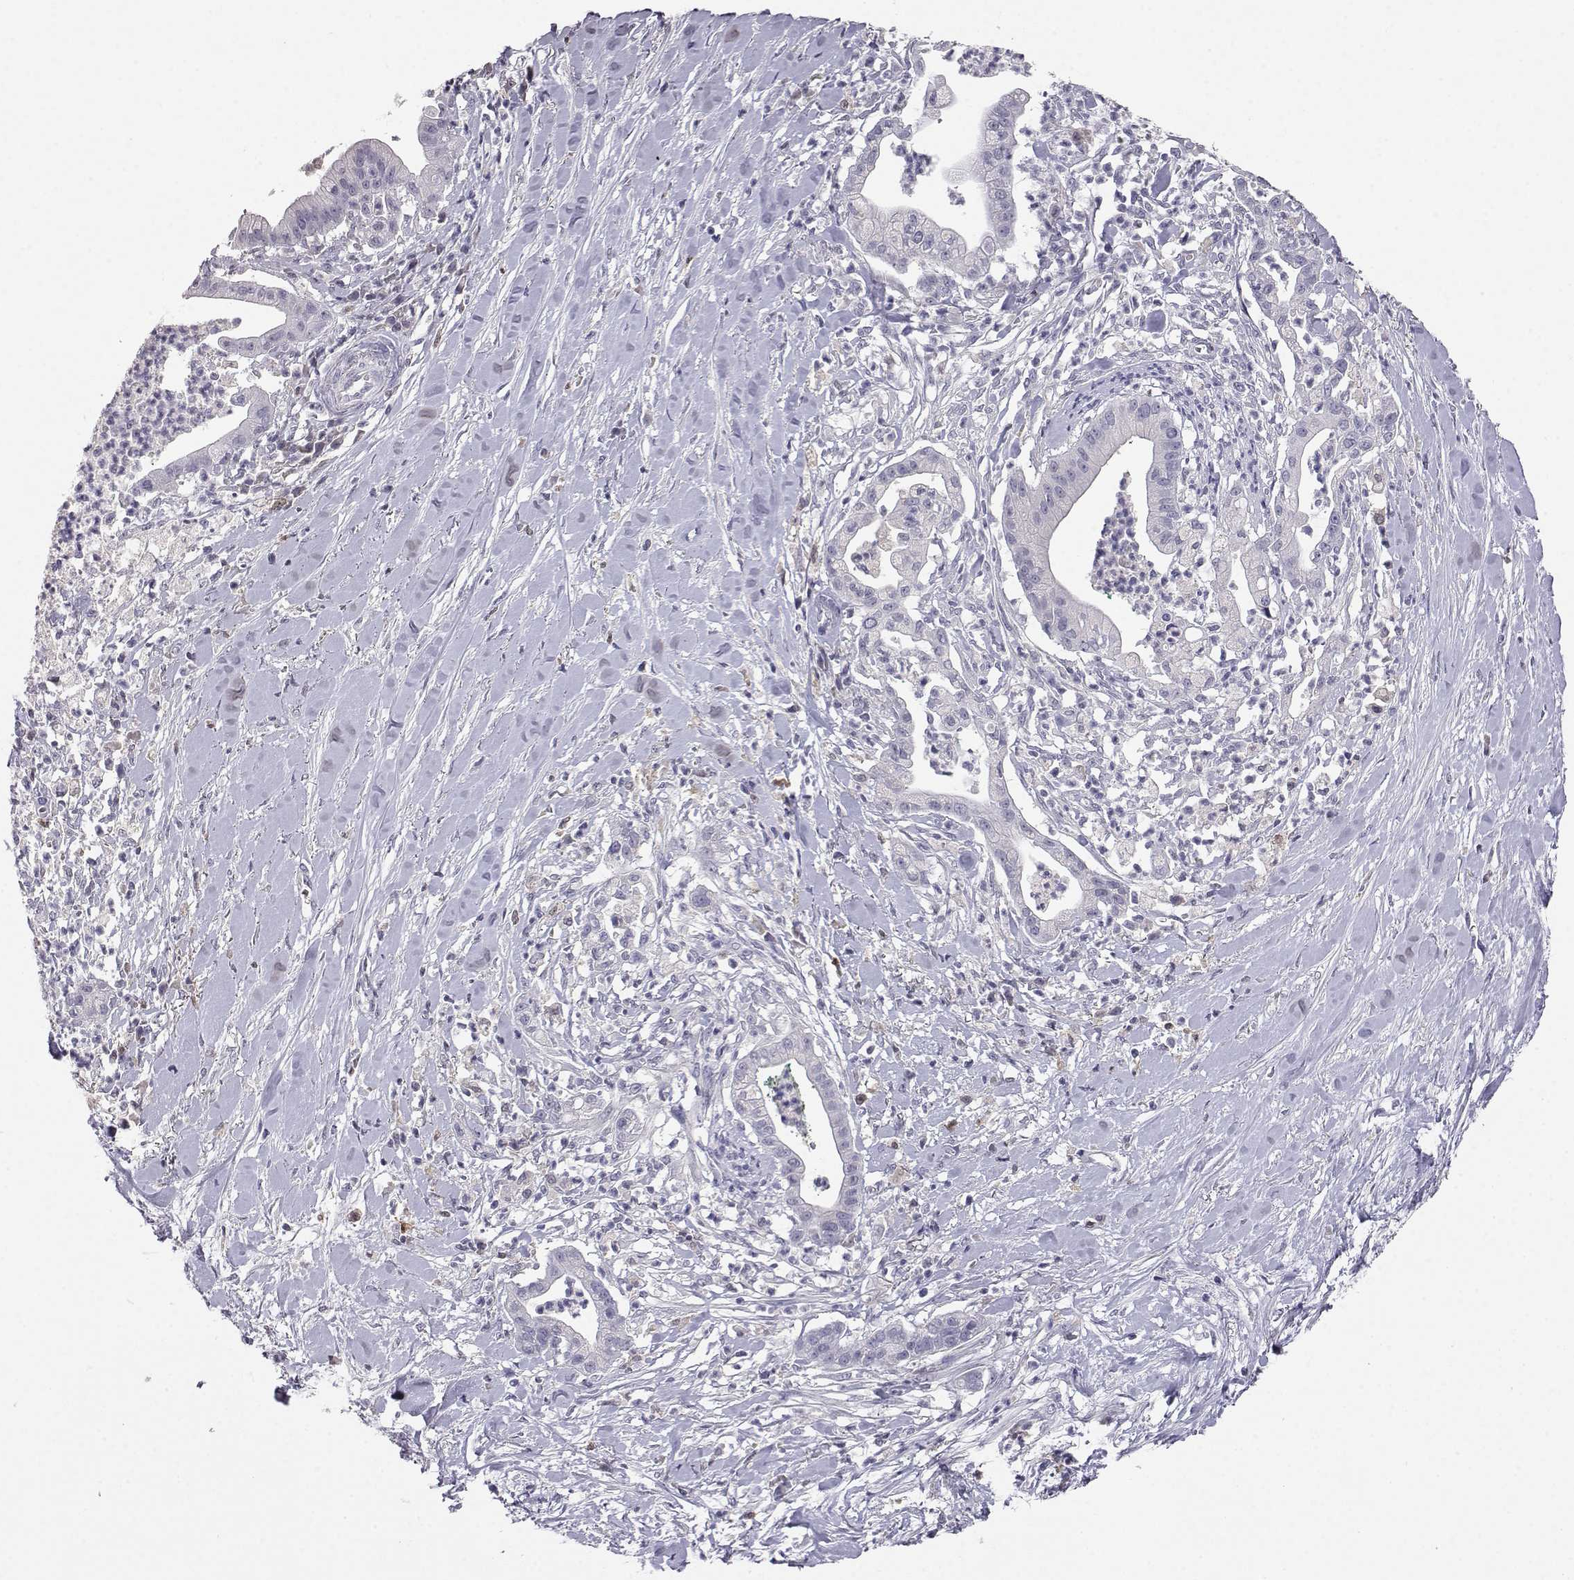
{"staining": {"intensity": "negative", "quantity": "none", "location": "none"}, "tissue": "pancreatic cancer", "cell_type": "Tumor cells", "image_type": "cancer", "snomed": [{"axis": "morphology", "description": "Normal tissue, NOS"}, {"axis": "morphology", "description": "Adenocarcinoma, NOS"}, {"axis": "topography", "description": "Lymph node"}, {"axis": "topography", "description": "Pancreas"}], "caption": "This is a micrograph of immunohistochemistry (IHC) staining of pancreatic cancer (adenocarcinoma), which shows no positivity in tumor cells.", "gene": "AKR1B1", "patient": {"sex": "female", "age": 58}}